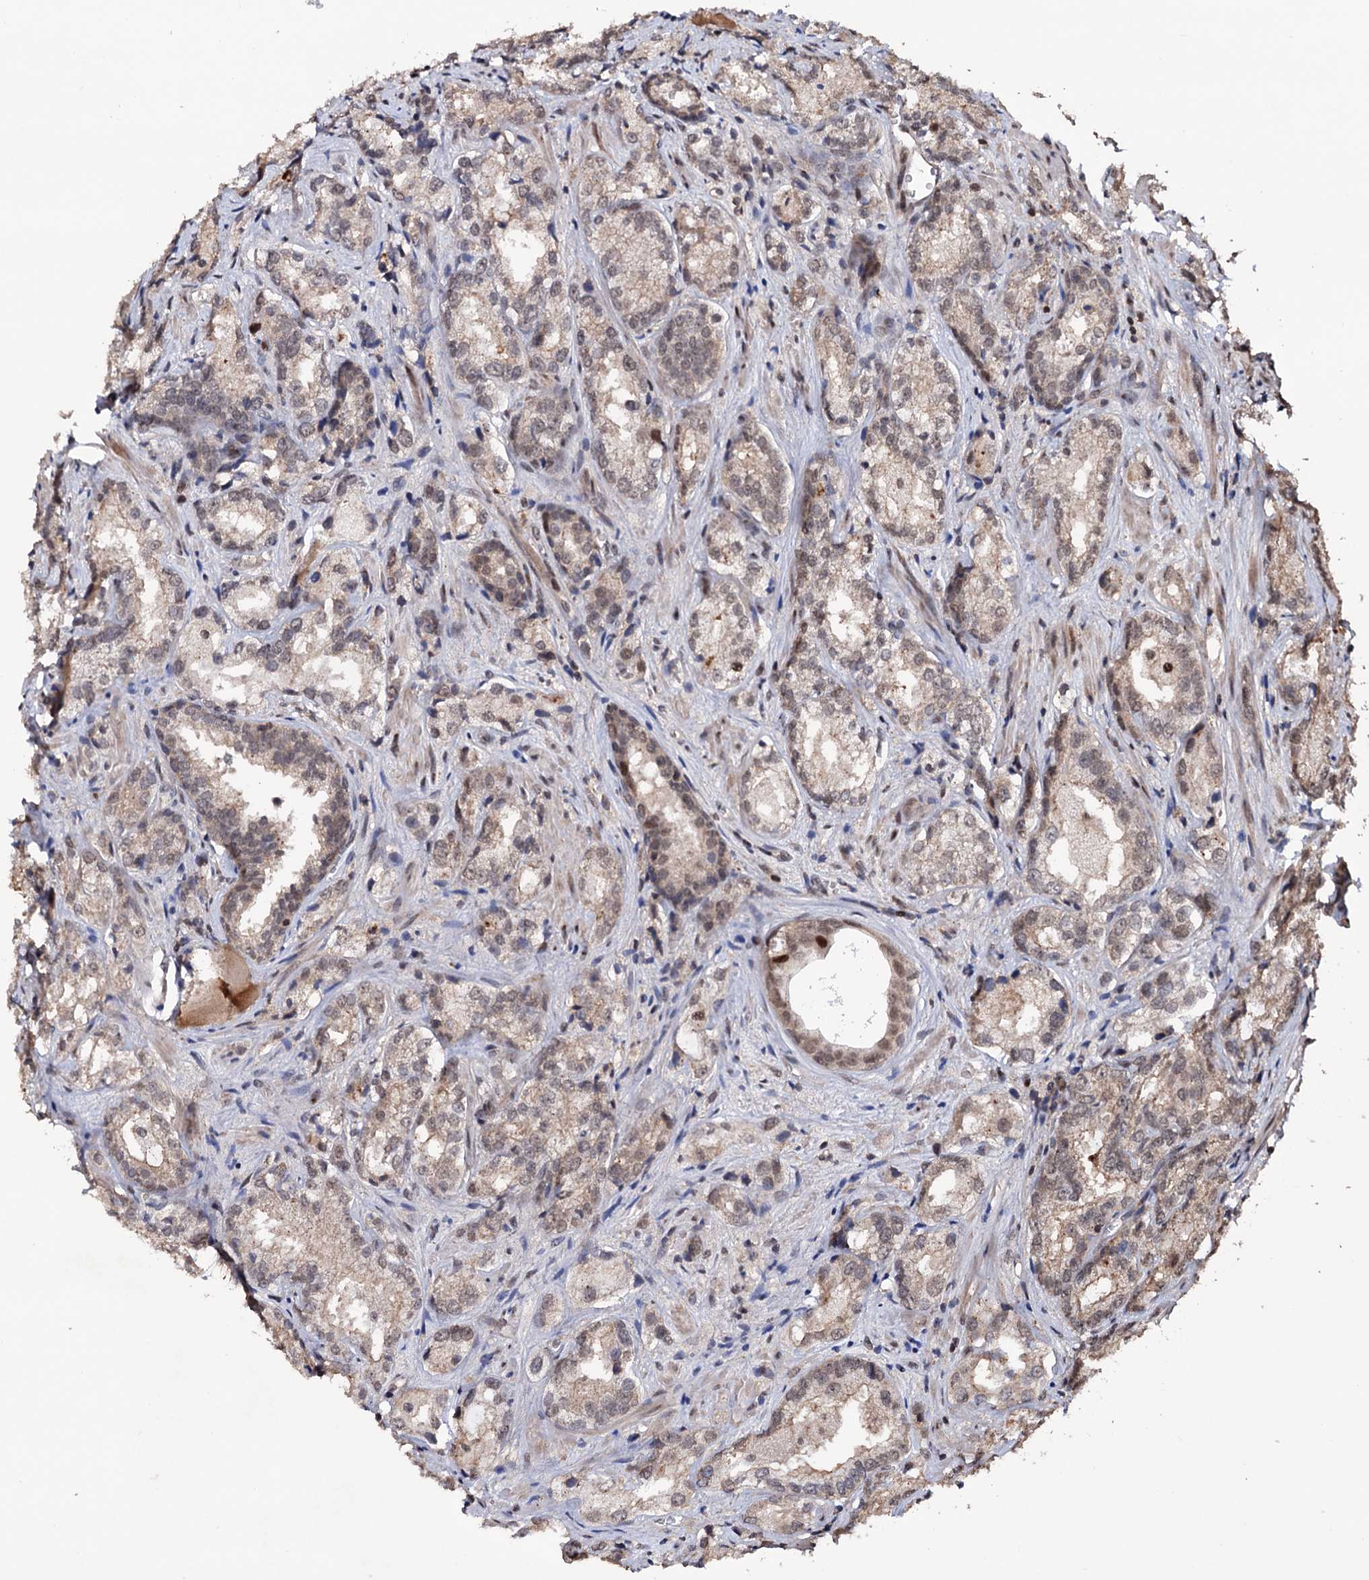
{"staining": {"intensity": "weak", "quantity": ">75%", "location": "cytoplasmic/membranous"}, "tissue": "prostate cancer", "cell_type": "Tumor cells", "image_type": "cancer", "snomed": [{"axis": "morphology", "description": "Adenocarcinoma, Low grade"}, {"axis": "topography", "description": "Prostate"}], "caption": "Immunohistochemistry of human prostate low-grade adenocarcinoma displays low levels of weak cytoplasmic/membranous staining in approximately >75% of tumor cells.", "gene": "KLF5", "patient": {"sex": "male", "age": 47}}